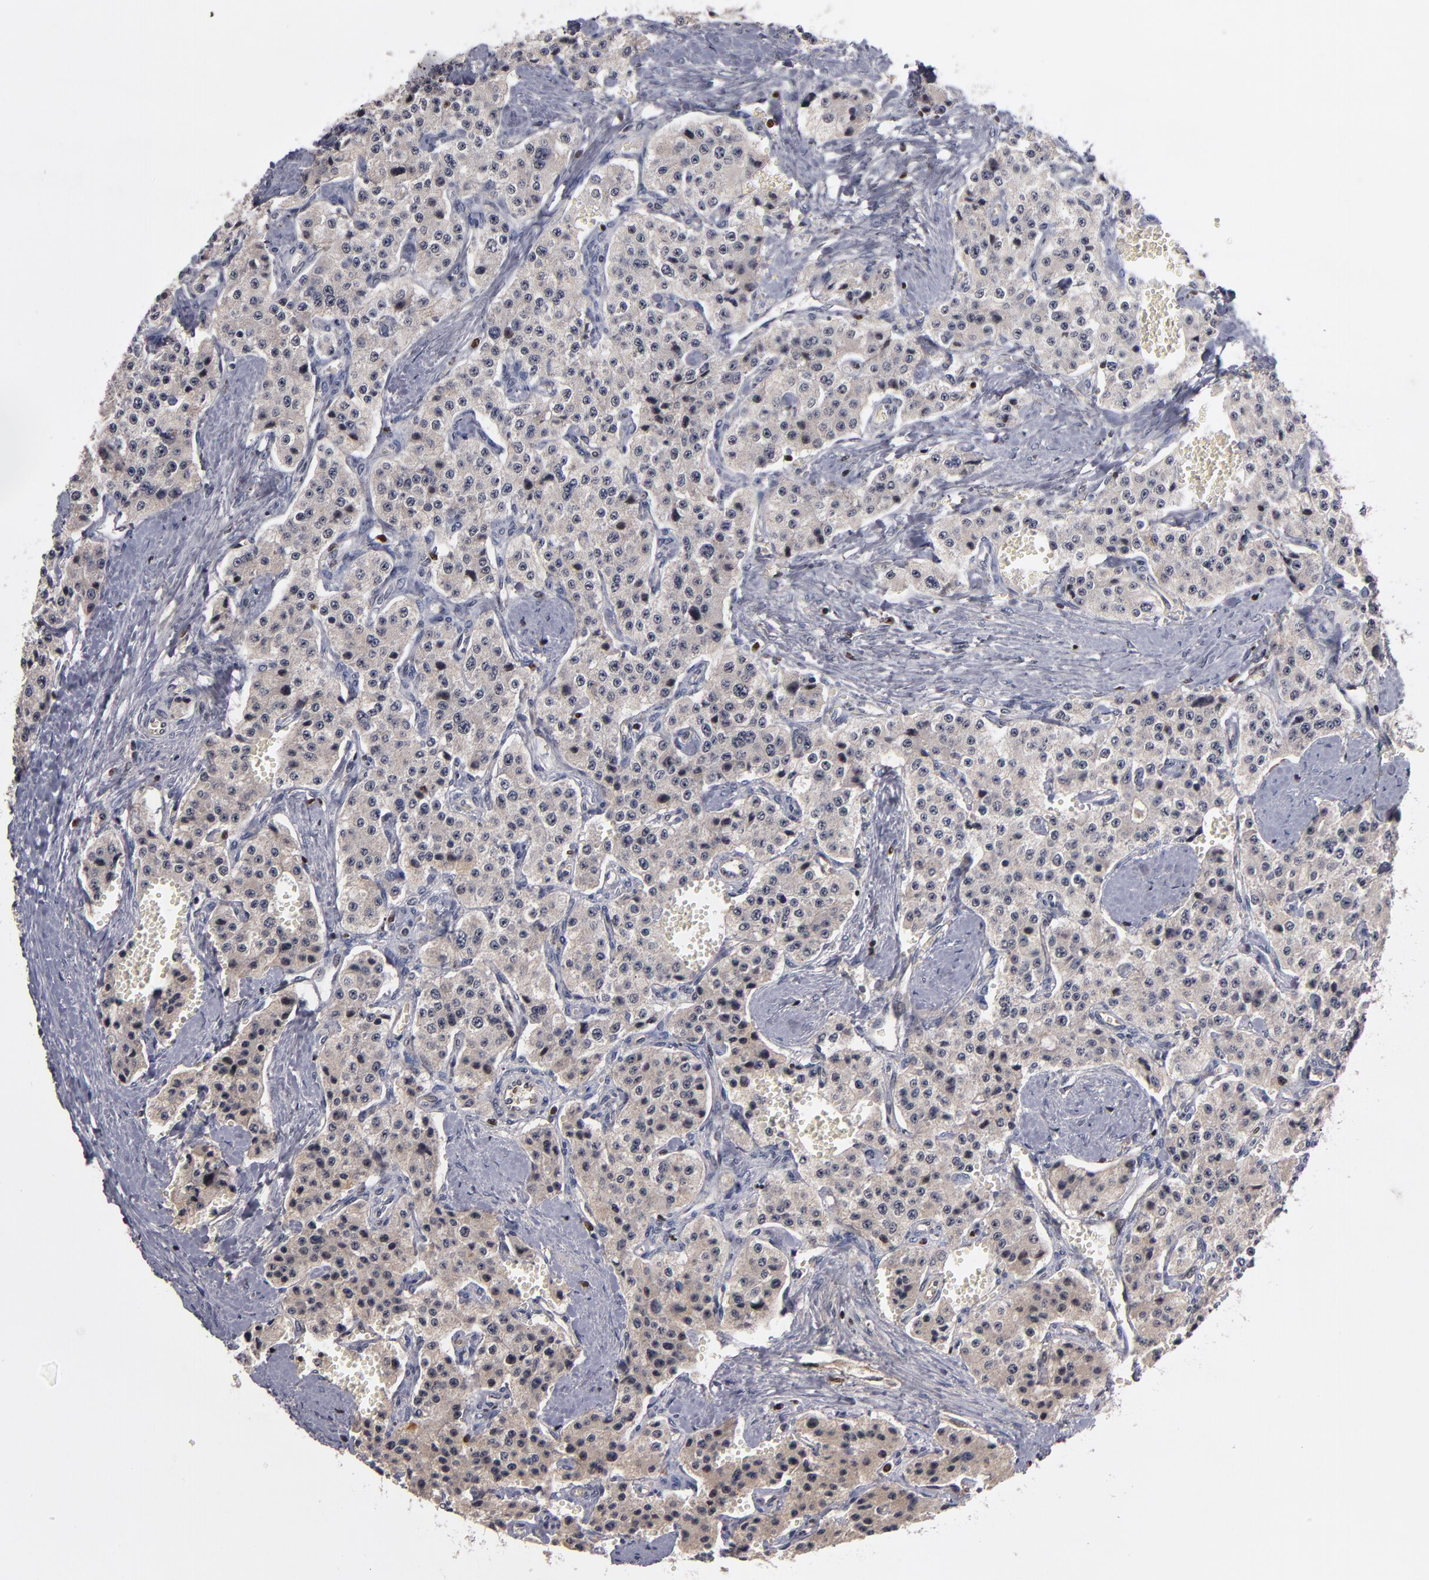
{"staining": {"intensity": "weak", "quantity": ">75%", "location": "cytoplasmic/membranous"}, "tissue": "carcinoid", "cell_type": "Tumor cells", "image_type": "cancer", "snomed": [{"axis": "morphology", "description": "Carcinoid, malignant, NOS"}, {"axis": "topography", "description": "Small intestine"}], "caption": "Human carcinoid stained with a protein marker displays weak staining in tumor cells.", "gene": "KDM6A", "patient": {"sex": "male", "age": 52}}